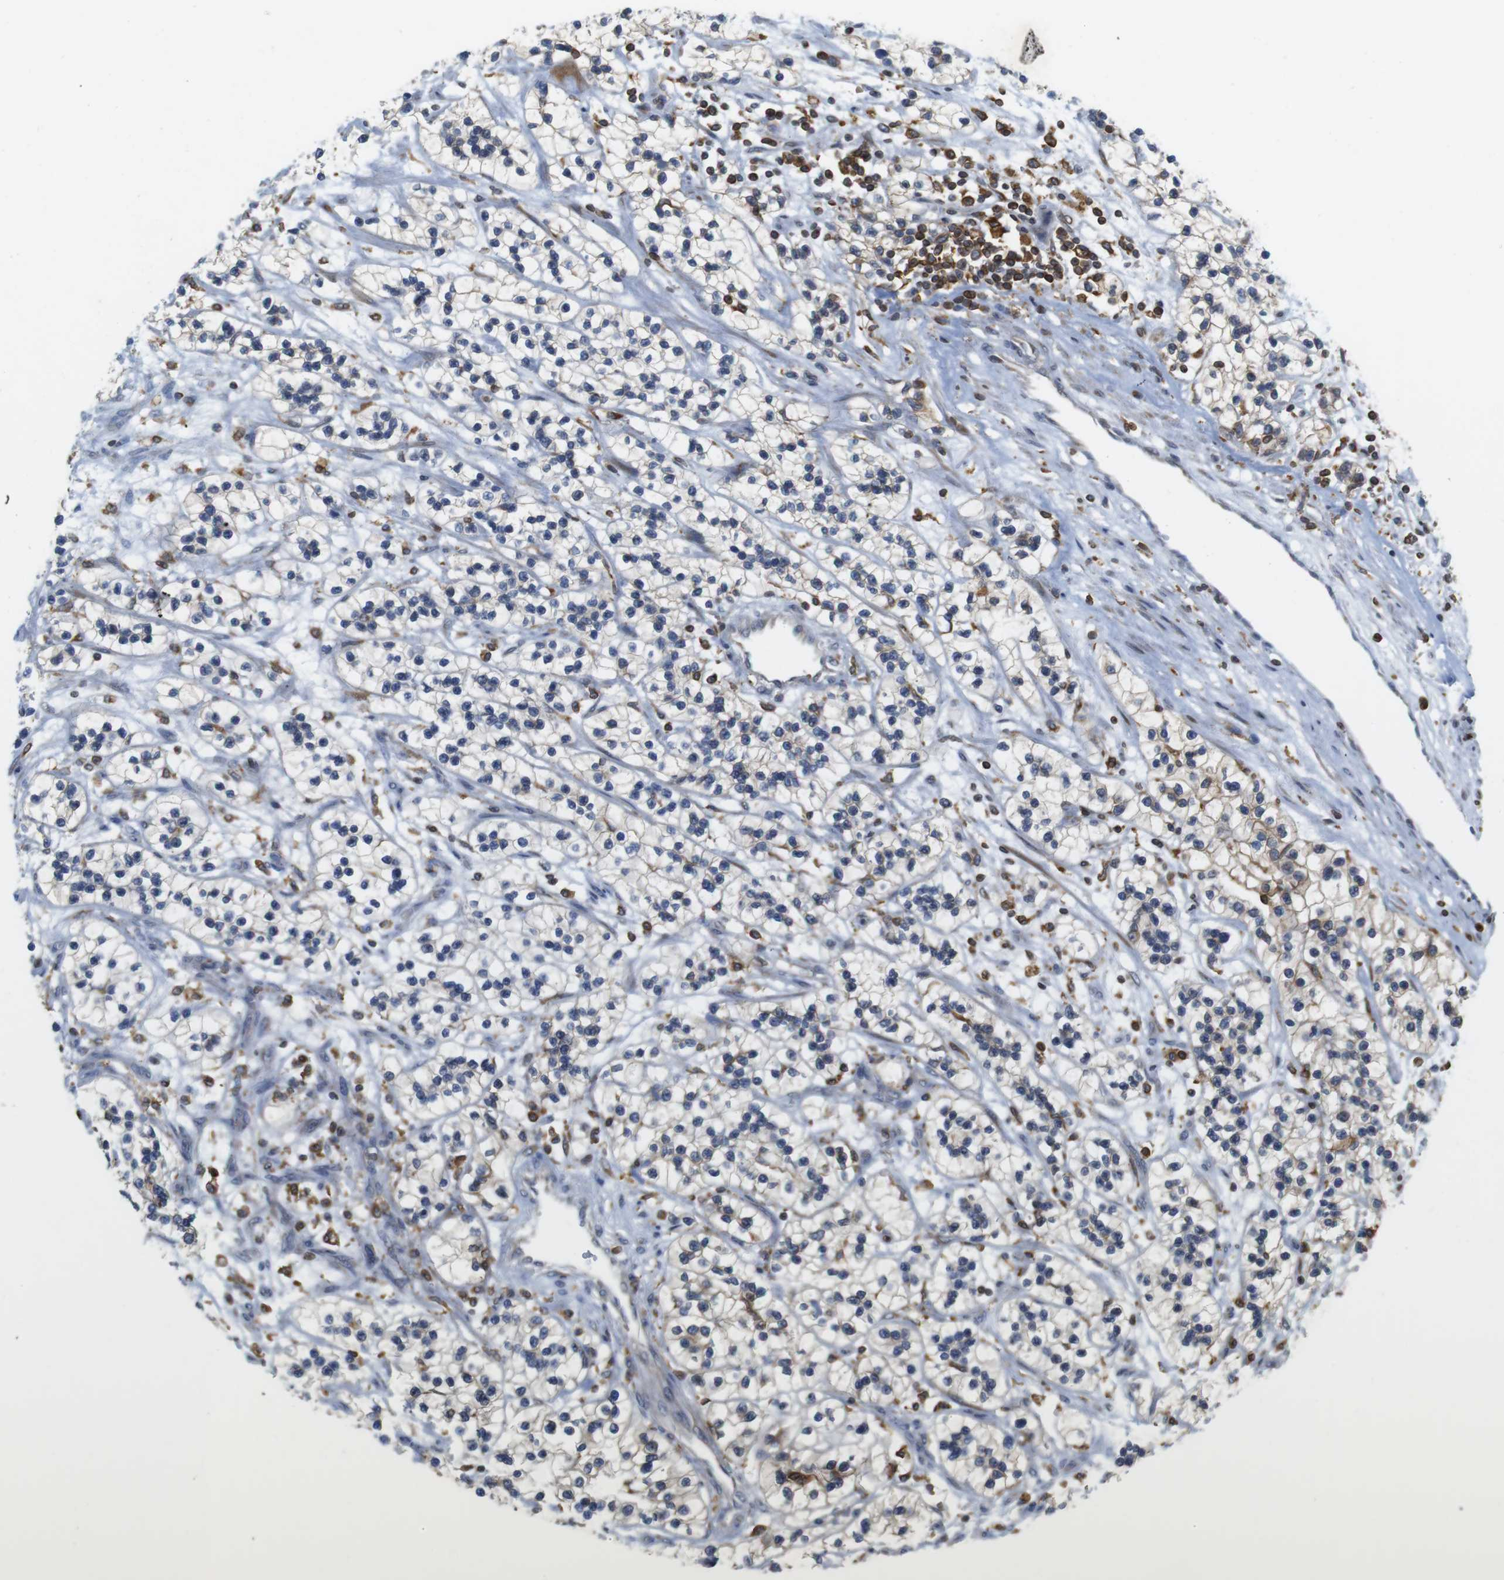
{"staining": {"intensity": "moderate", "quantity": "25%-75%", "location": "cytoplasmic/membranous"}, "tissue": "renal cancer", "cell_type": "Tumor cells", "image_type": "cancer", "snomed": [{"axis": "morphology", "description": "Adenocarcinoma, NOS"}, {"axis": "topography", "description": "Kidney"}], "caption": "Tumor cells exhibit medium levels of moderate cytoplasmic/membranous positivity in approximately 25%-75% of cells in renal cancer (adenocarcinoma). The protein of interest is shown in brown color, while the nuclei are stained blue.", "gene": "ARL6IP5", "patient": {"sex": "female", "age": 57}}